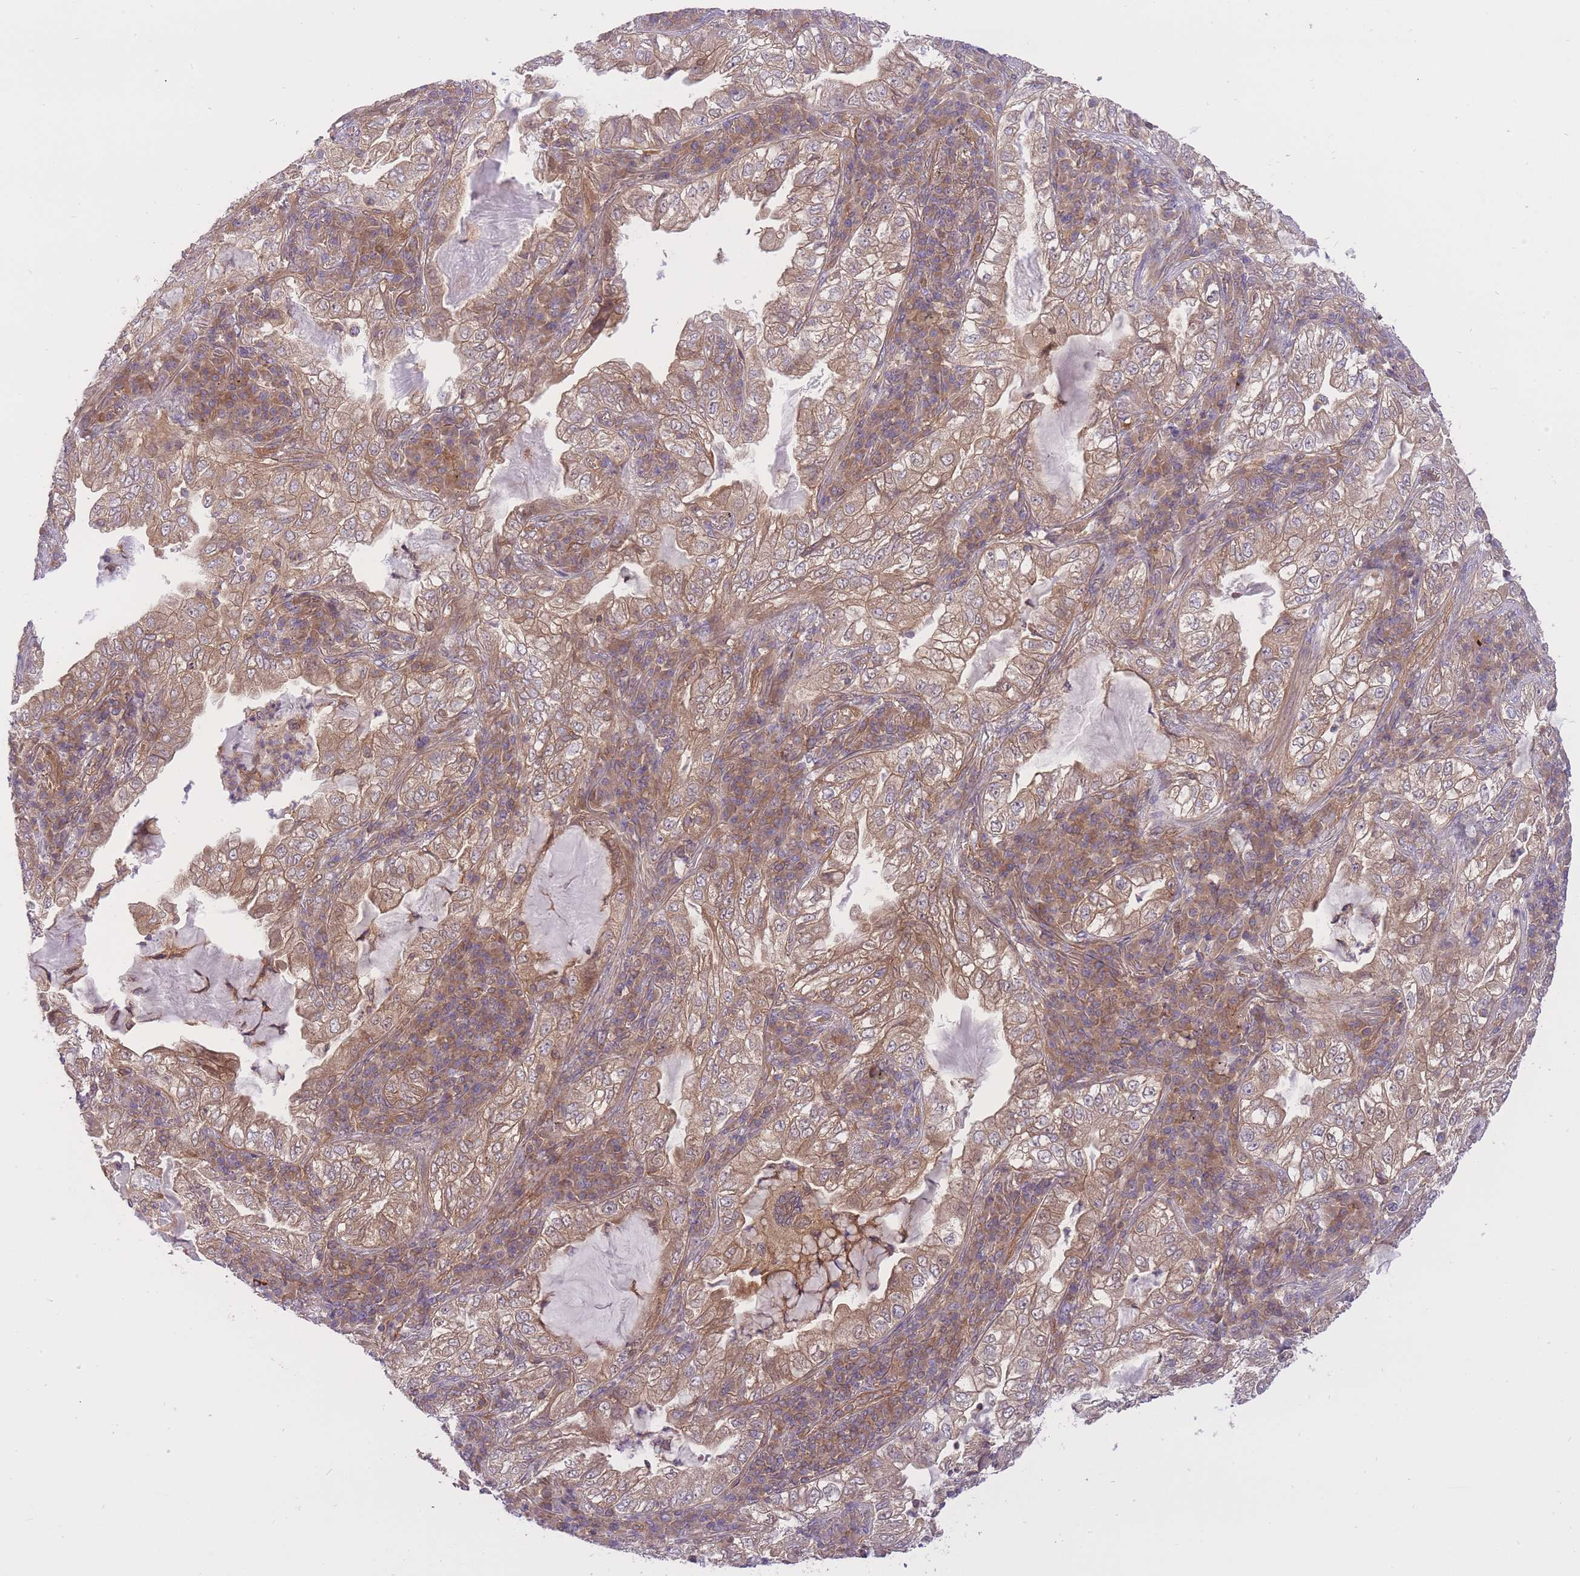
{"staining": {"intensity": "moderate", "quantity": ">75%", "location": "cytoplasmic/membranous"}, "tissue": "lung cancer", "cell_type": "Tumor cells", "image_type": "cancer", "snomed": [{"axis": "morphology", "description": "Adenocarcinoma, NOS"}, {"axis": "topography", "description": "Lung"}], "caption": "IHC photomicrograph of neoplastic tissue: human lung adenocarcinoma stained using immunohistochemistry shows medium levels of moderate protein expression localized specifically in the cytoplasmic/membranous of tumor cells, appearing as a cytoplasmic/membranous brown color.", "gene": "PREP", "patient": {"sex": "female", "age": 73}}